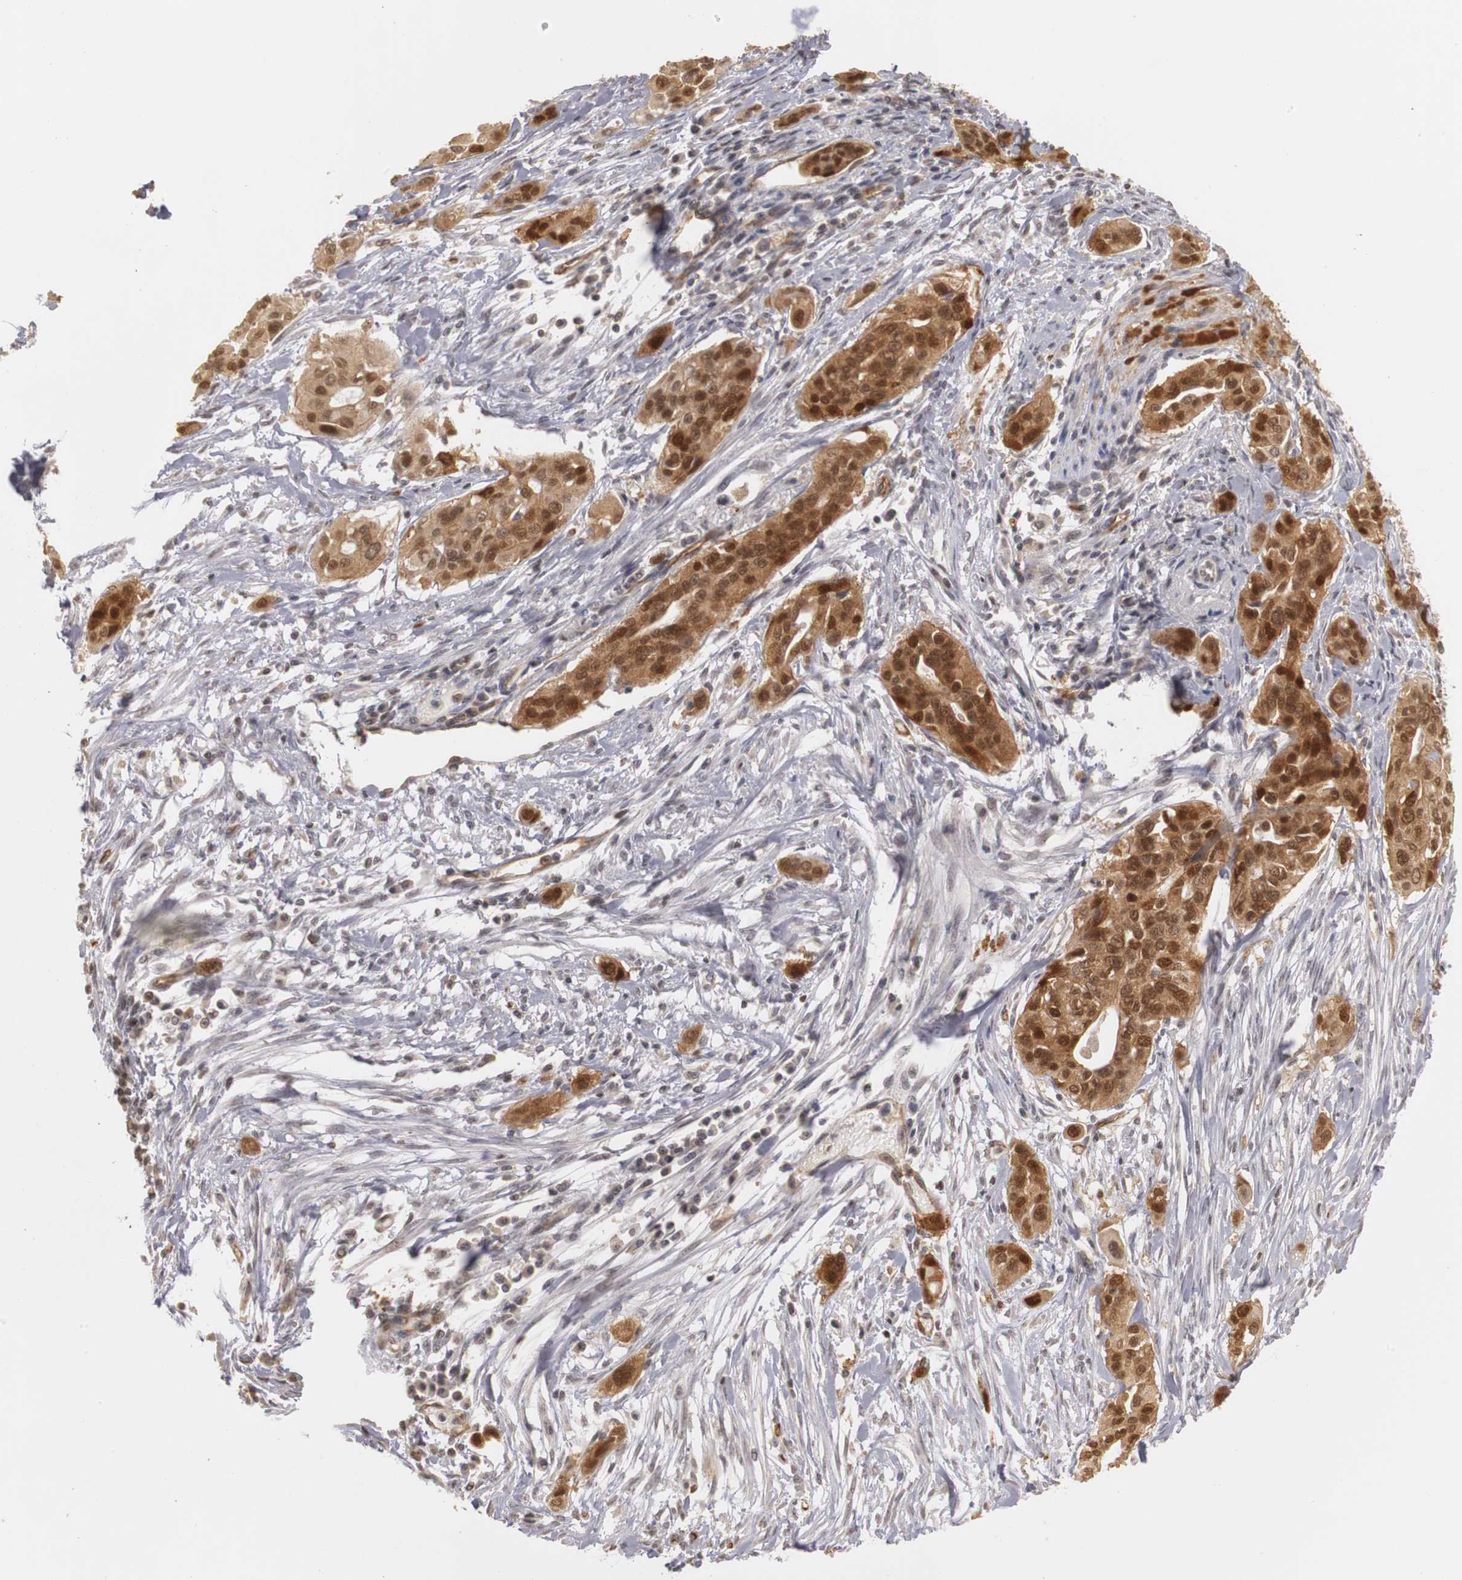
{"staining": {"intensity": "strong", "quantity": ">75%", "location": "cytoplasmic/membranous,nuclear"}, "tissue": "pancreatic cancer", "cell_type": "Tumor cells", "image_type": "cancer", "snomed": [{"axis": "morphology", "description": "Adenocarcinoma, NOS"}, {"axis": "topography", "description": "Pancreas"}], "caption": "About >75% of tumor cells in human pancreatic cancer reveal strong cytoplasmic/membranous and nuclear protein staining as visualized by brown immunohistochemical staining.", "gene": "PLEKHA1", "patient": {"sex": "female", "age": 60}}